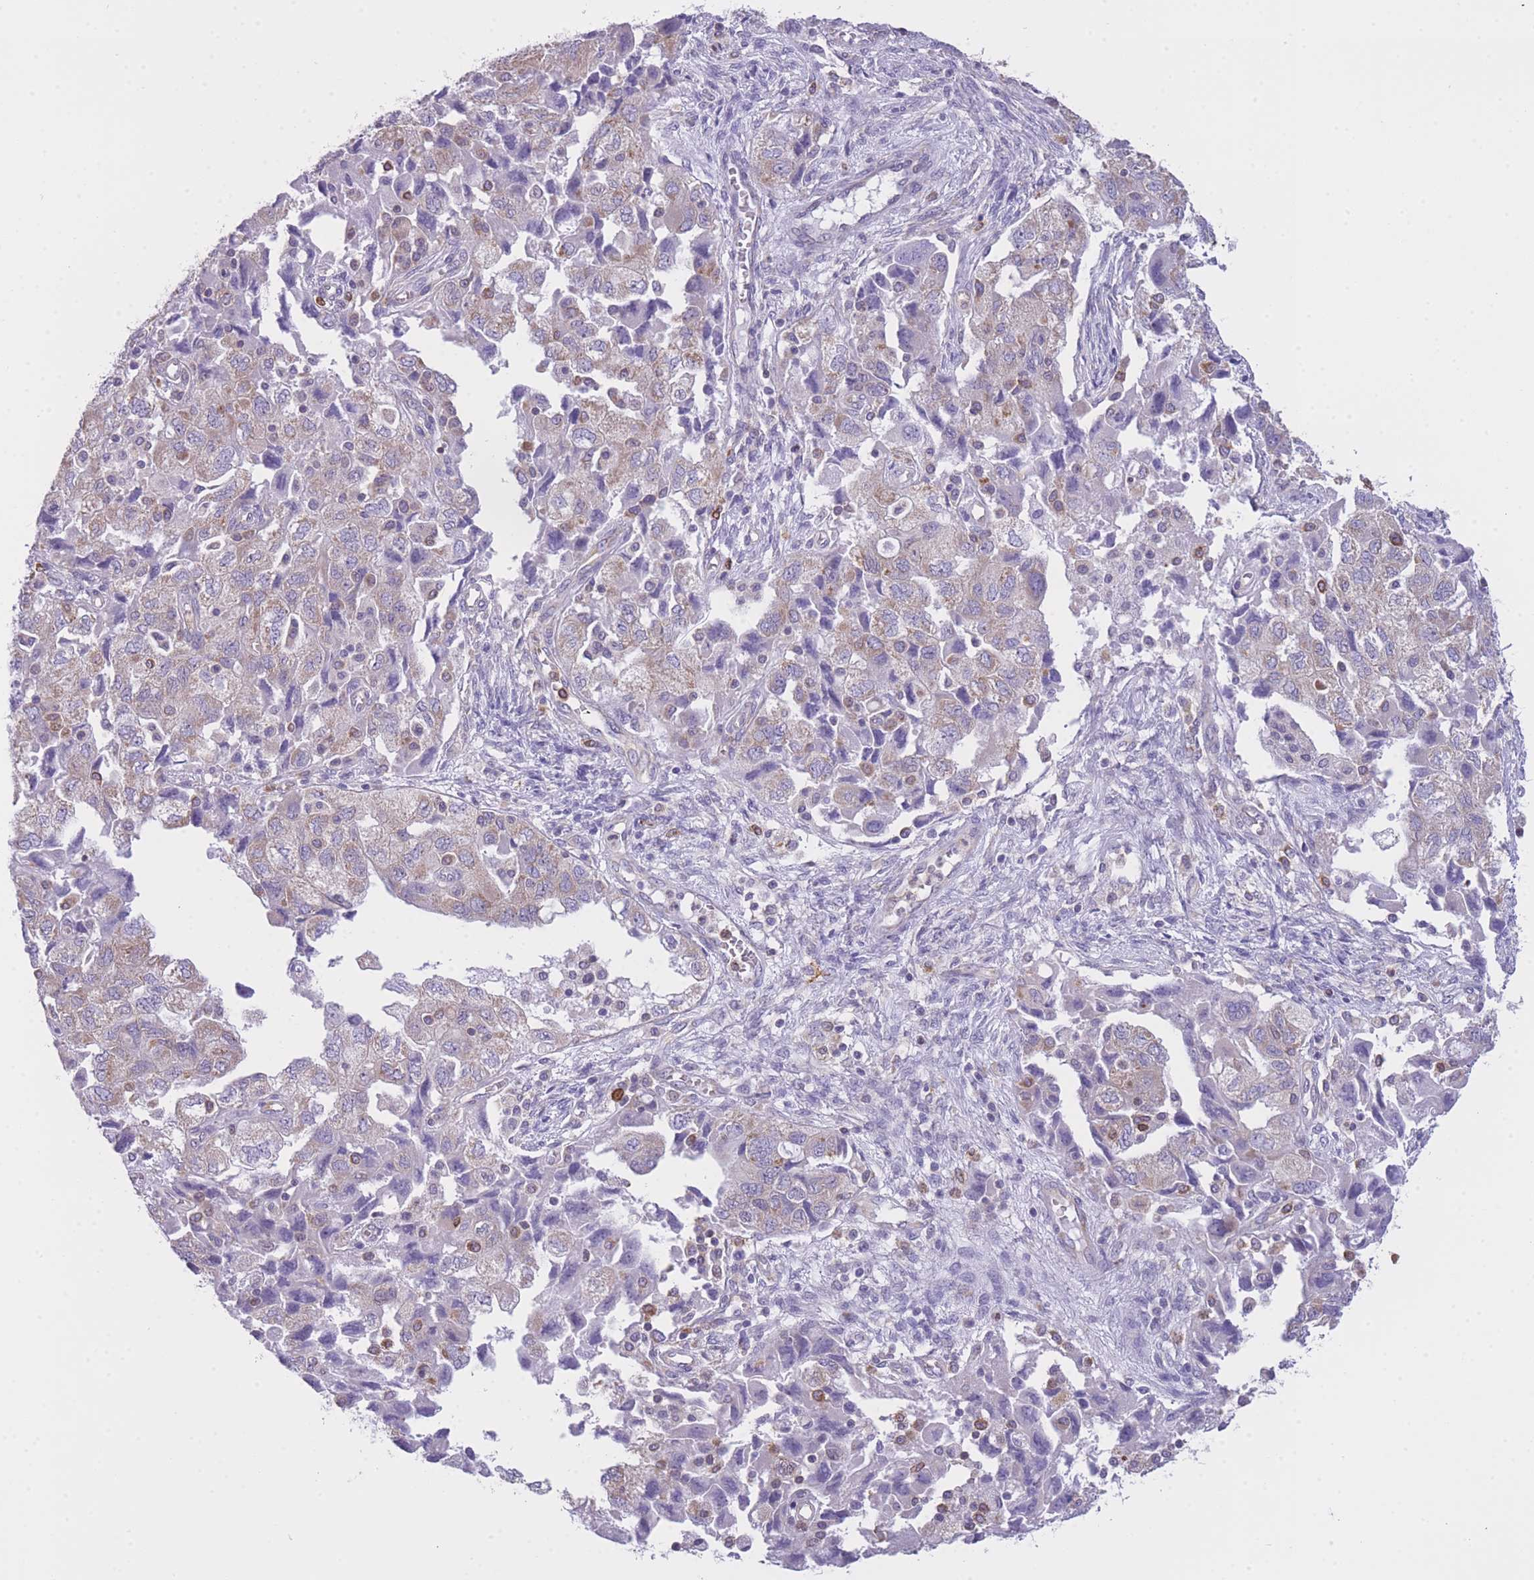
{"staining": {"intensity": "weak", "quantity": "25%-75%", "location": "cytoplasmic/membranous"}, "tissue": "ovarian cancer", "cell_type": "Tumor cells", "image_type": "cancer", "snomed": [{"axis": "morphology", "description": "Carcinoma, NOS"}, {"axis": "morphology", "description": "Cystadenocarcinoma, serous, NOS"}, {"axis": "topography", "description": "Ovary"}], "caption": "This histopathology image demonstrates IHC staining of human ovarian cancer (serous cystadenocarcinoma), with low weak cytoplasmic/membranous staining in approximately 25%-75% of tumor cells.", "gene": "ZNF662", "patient": {"sex": "female", "age": 69}}